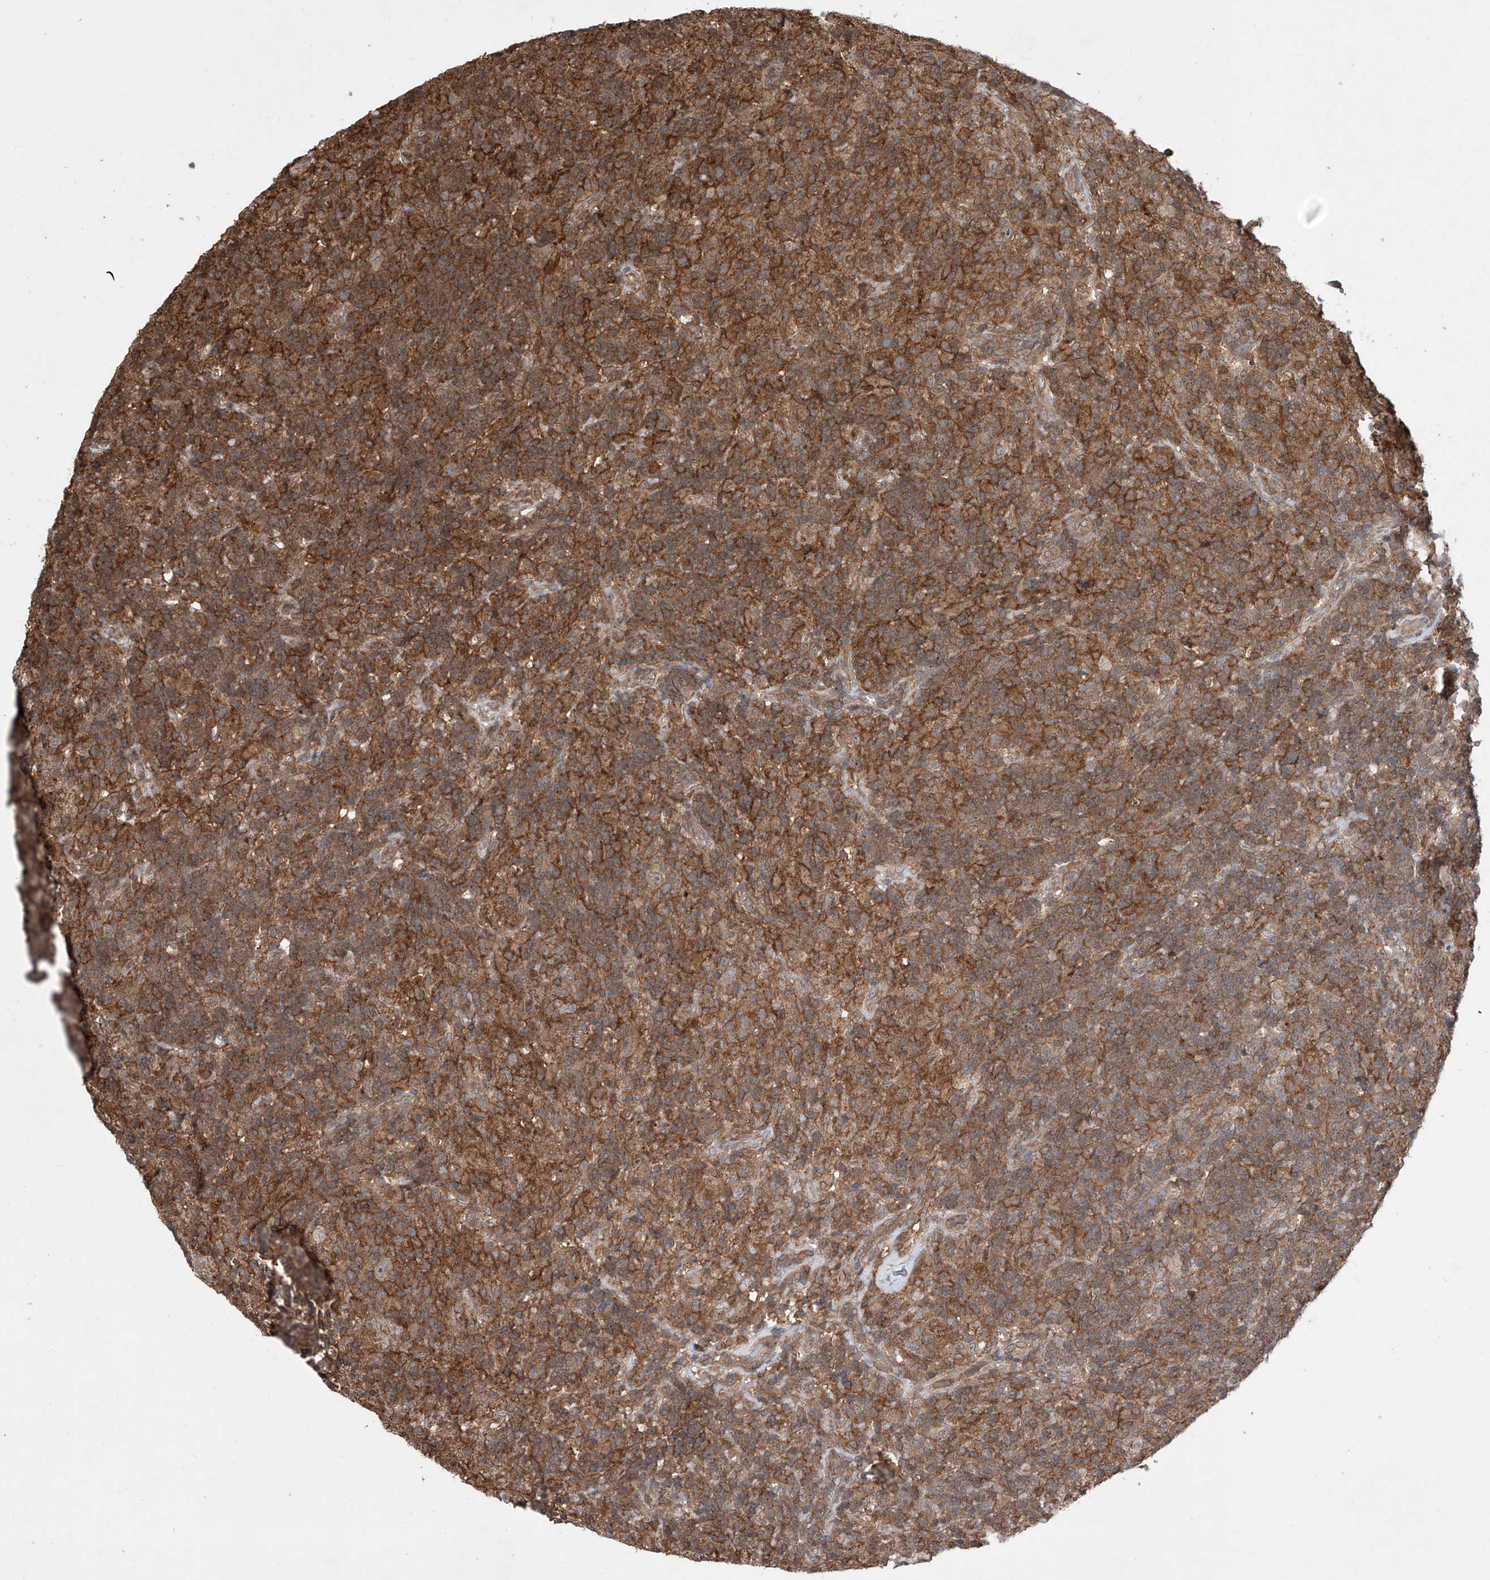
{"staining": {"intensity": "weak", "quantity": "25%-75%", "location": "cytoplasmic/membranous"}, "tissue": "lymphoma", "cell_type": "Tumor cells", "image_type": "cancer", "snomed": [{"axis": "morphology", "description": "Hodgkin's disease, NOS"}, {"axis": "topography", "description": "Lymph node"}], "caption": "Immunohistochemistry image of human Hodgkin's disease stained for a protein (brown), which demonstrates low levels of weak cytoplasmic/membranous expression in about 25%-75% of tumor cells.", "gene": "HOXC8", "patient": {"sex": "male", "age": 70}}